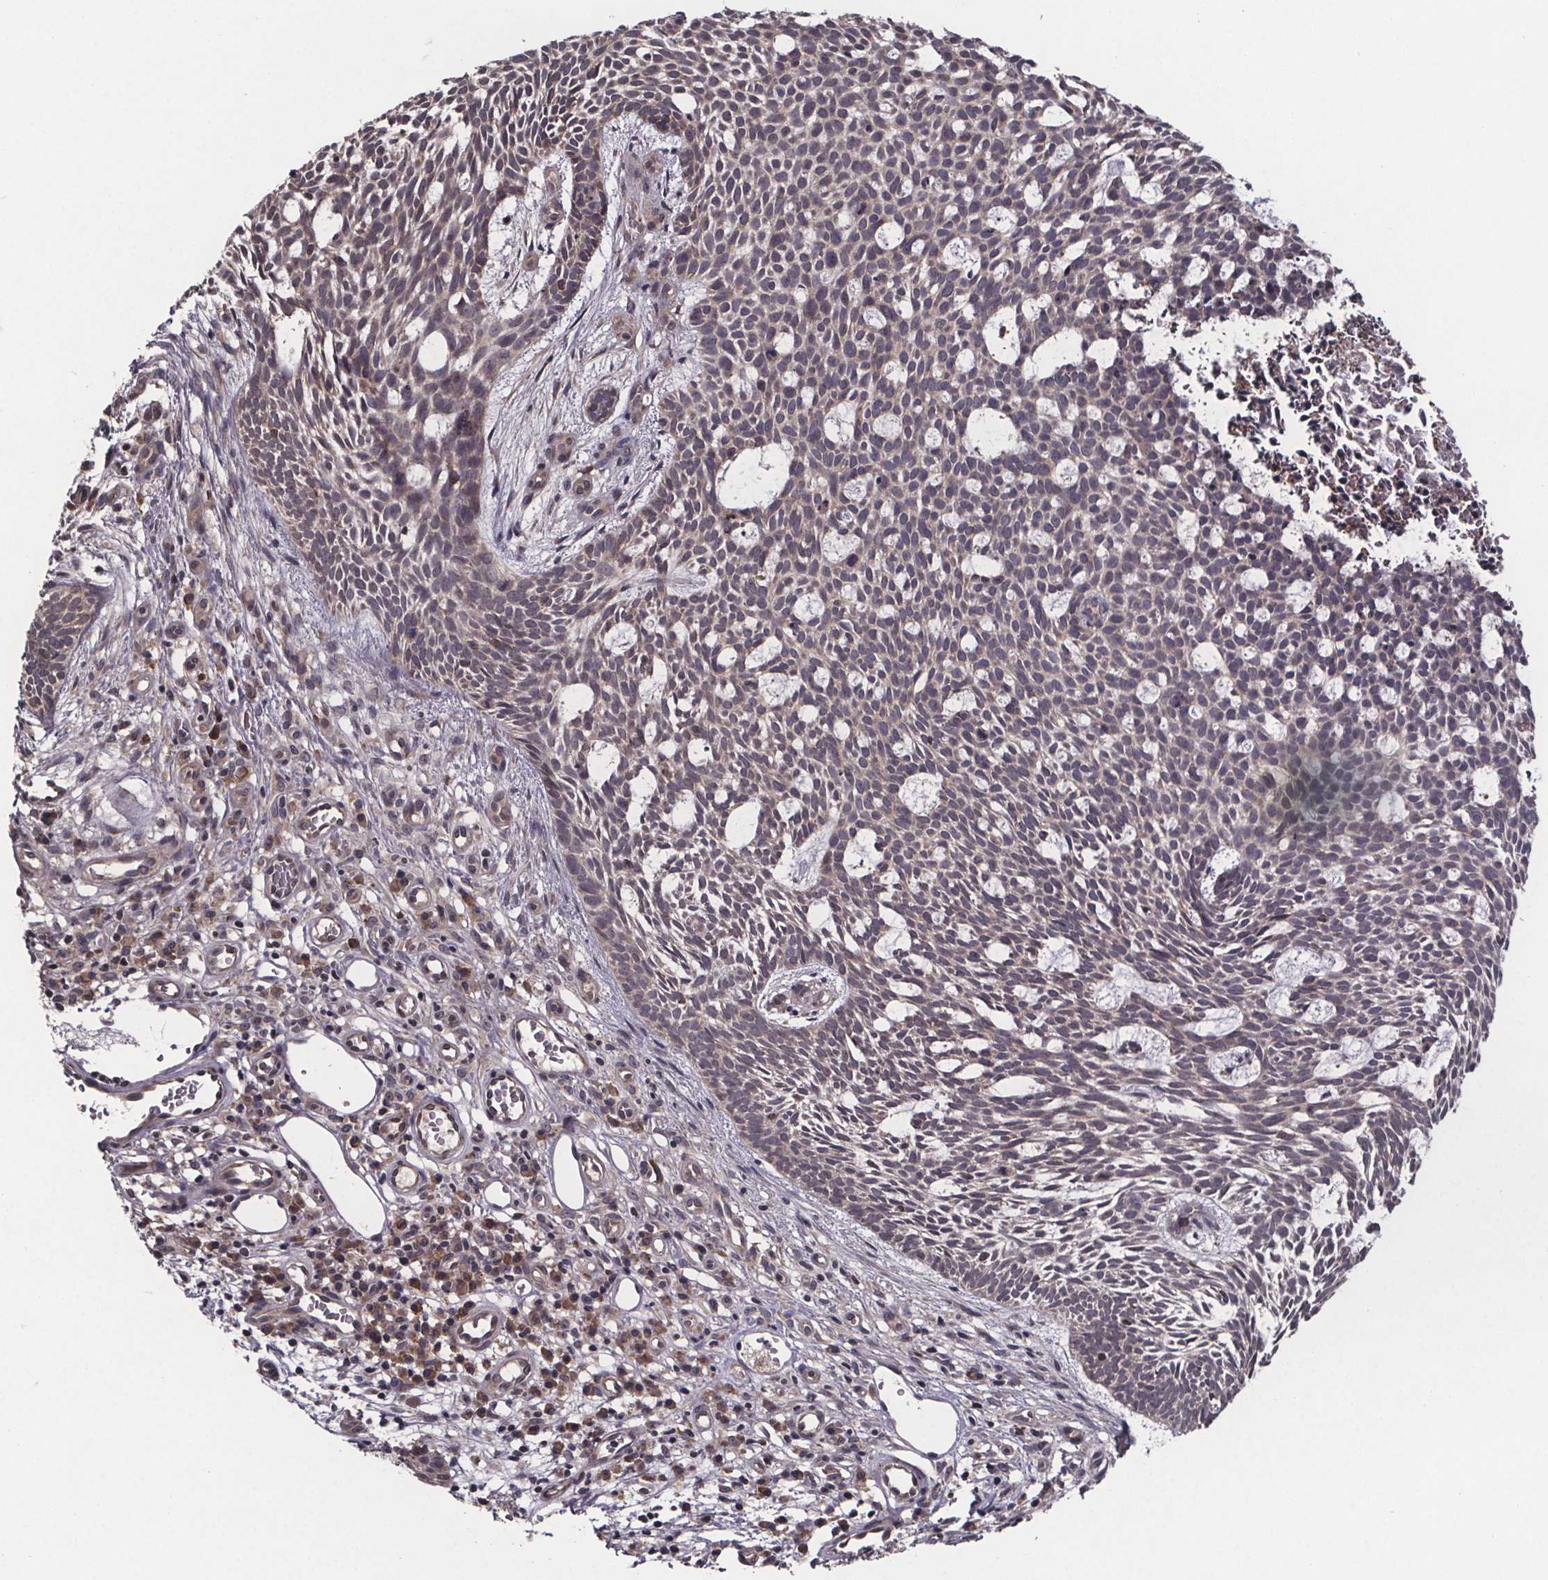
{"staining": {"intensity": "weak", "quantity": "25%-75%", "location": "cytoplasmic/membranous"}, "tissue": "skin cancer", "cell_type": "Tumor cells", "image_type": "cancer", "snomed": [{"axis": "morphology", "description": "Basal cell carcinoma"}, {"axis": "topography", "description": "Skin"}], "caption": "Human skin basal cell carcinoma stained with a brown dye reveals weak cytoplasmic/membranous positive positivity in about 25%-75% of tumor cells.", "gene": "SAT1", "patient": {"sex": "male", "age": 59}}